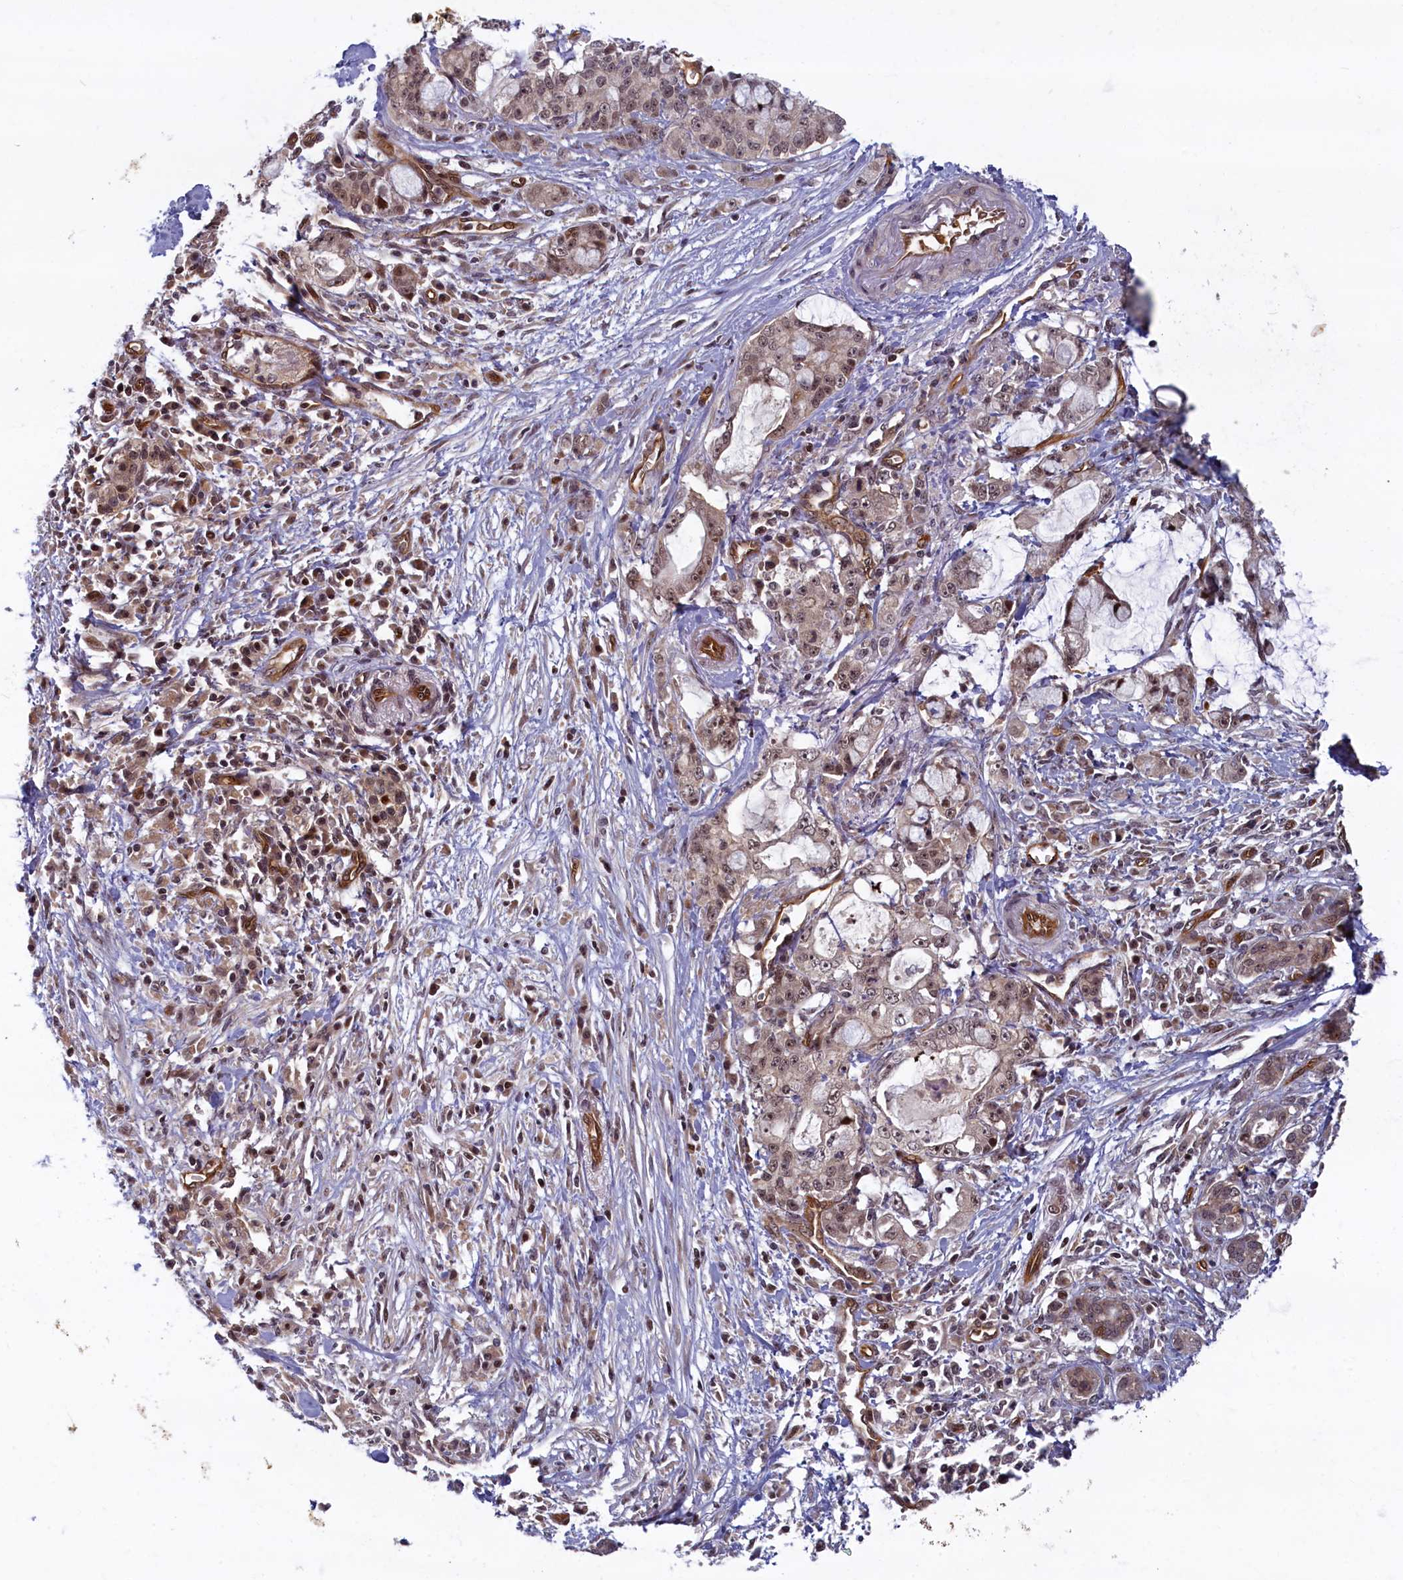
{"staining": {"intensity": "moderate", "quantity": "25%-75%", "location": "cytoplasmic/membranous,nuclear"}, "tissue": "pancreatic cancer", "cell_type": "Tumor cells", "image_type": "cancer", "snomed": [{"axis": "morphology", "description": "Adenocarcinoma, NOS"}, {"axis": "topography", "description": "Pancreas"}], "caption": "Pancreatic adenocarcinoma stained with IHC reveals moderate cytoplasmic/membranous and nuclear staining in approximately 25%-75% of tumor cells.", "gene": "SNRK", "patient": {"sex": "female", "age": 73}}